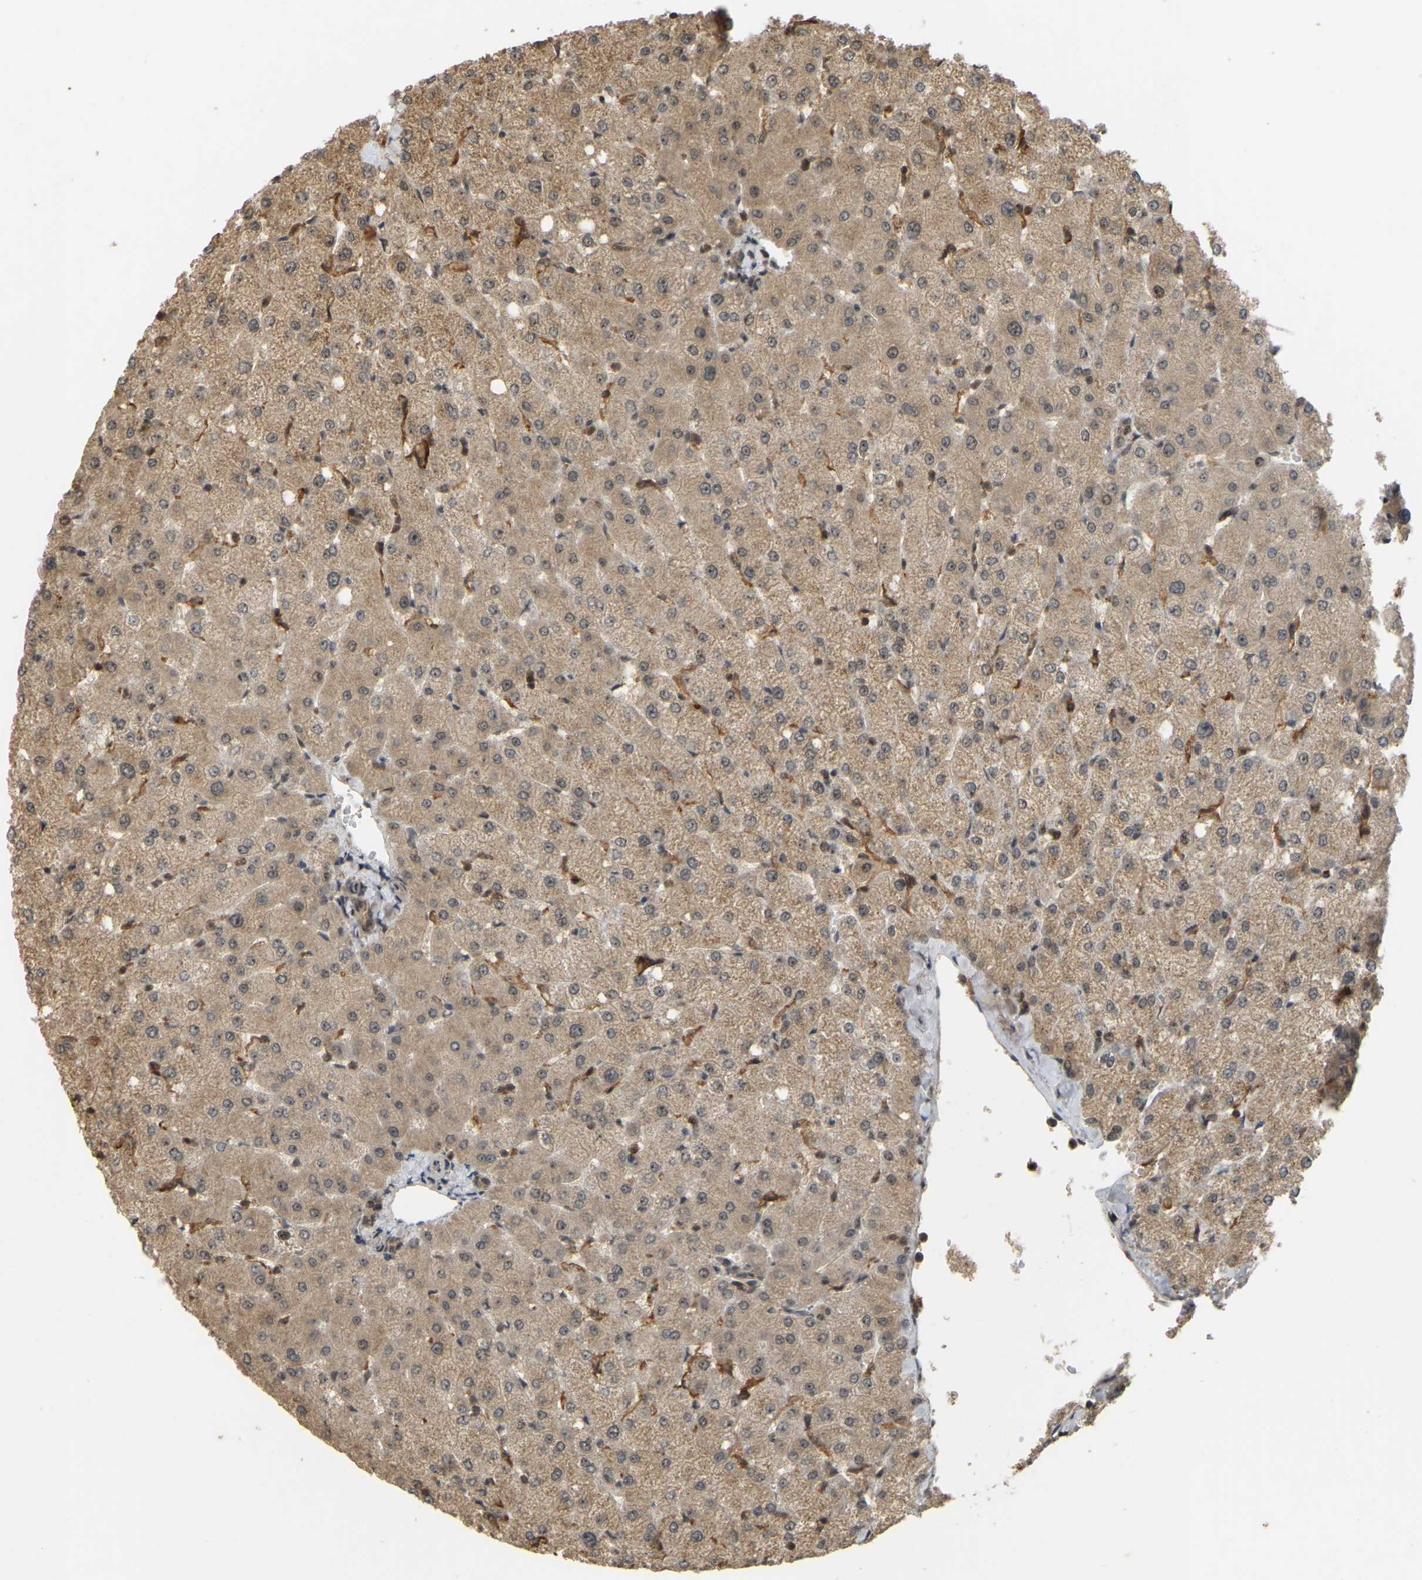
{"staining": {"intensity": "weak", "quantity": ">75%", "location": "cytoplasmic/membranous"}, "tissue": "liver", "cell_type": "Cholangiocytes", "image_type": "normal", "snomed": [{"axis": "morphology", "description": "Normal tissue, NOS"}, {"axis": "topography", "description": "Liver"}], "caption": "High-power microscopy captured an immunohistochemistry (IHC) micrograph of unremarkable liver, revealing weak cytoplasmic/membranous positivity in about >75% of cholangiocytes. (brown staining indicates protein expression, while blue staining denotes nuclei).", "gene": "BRF2", "patient": {"sex": "female", "age": 54}}